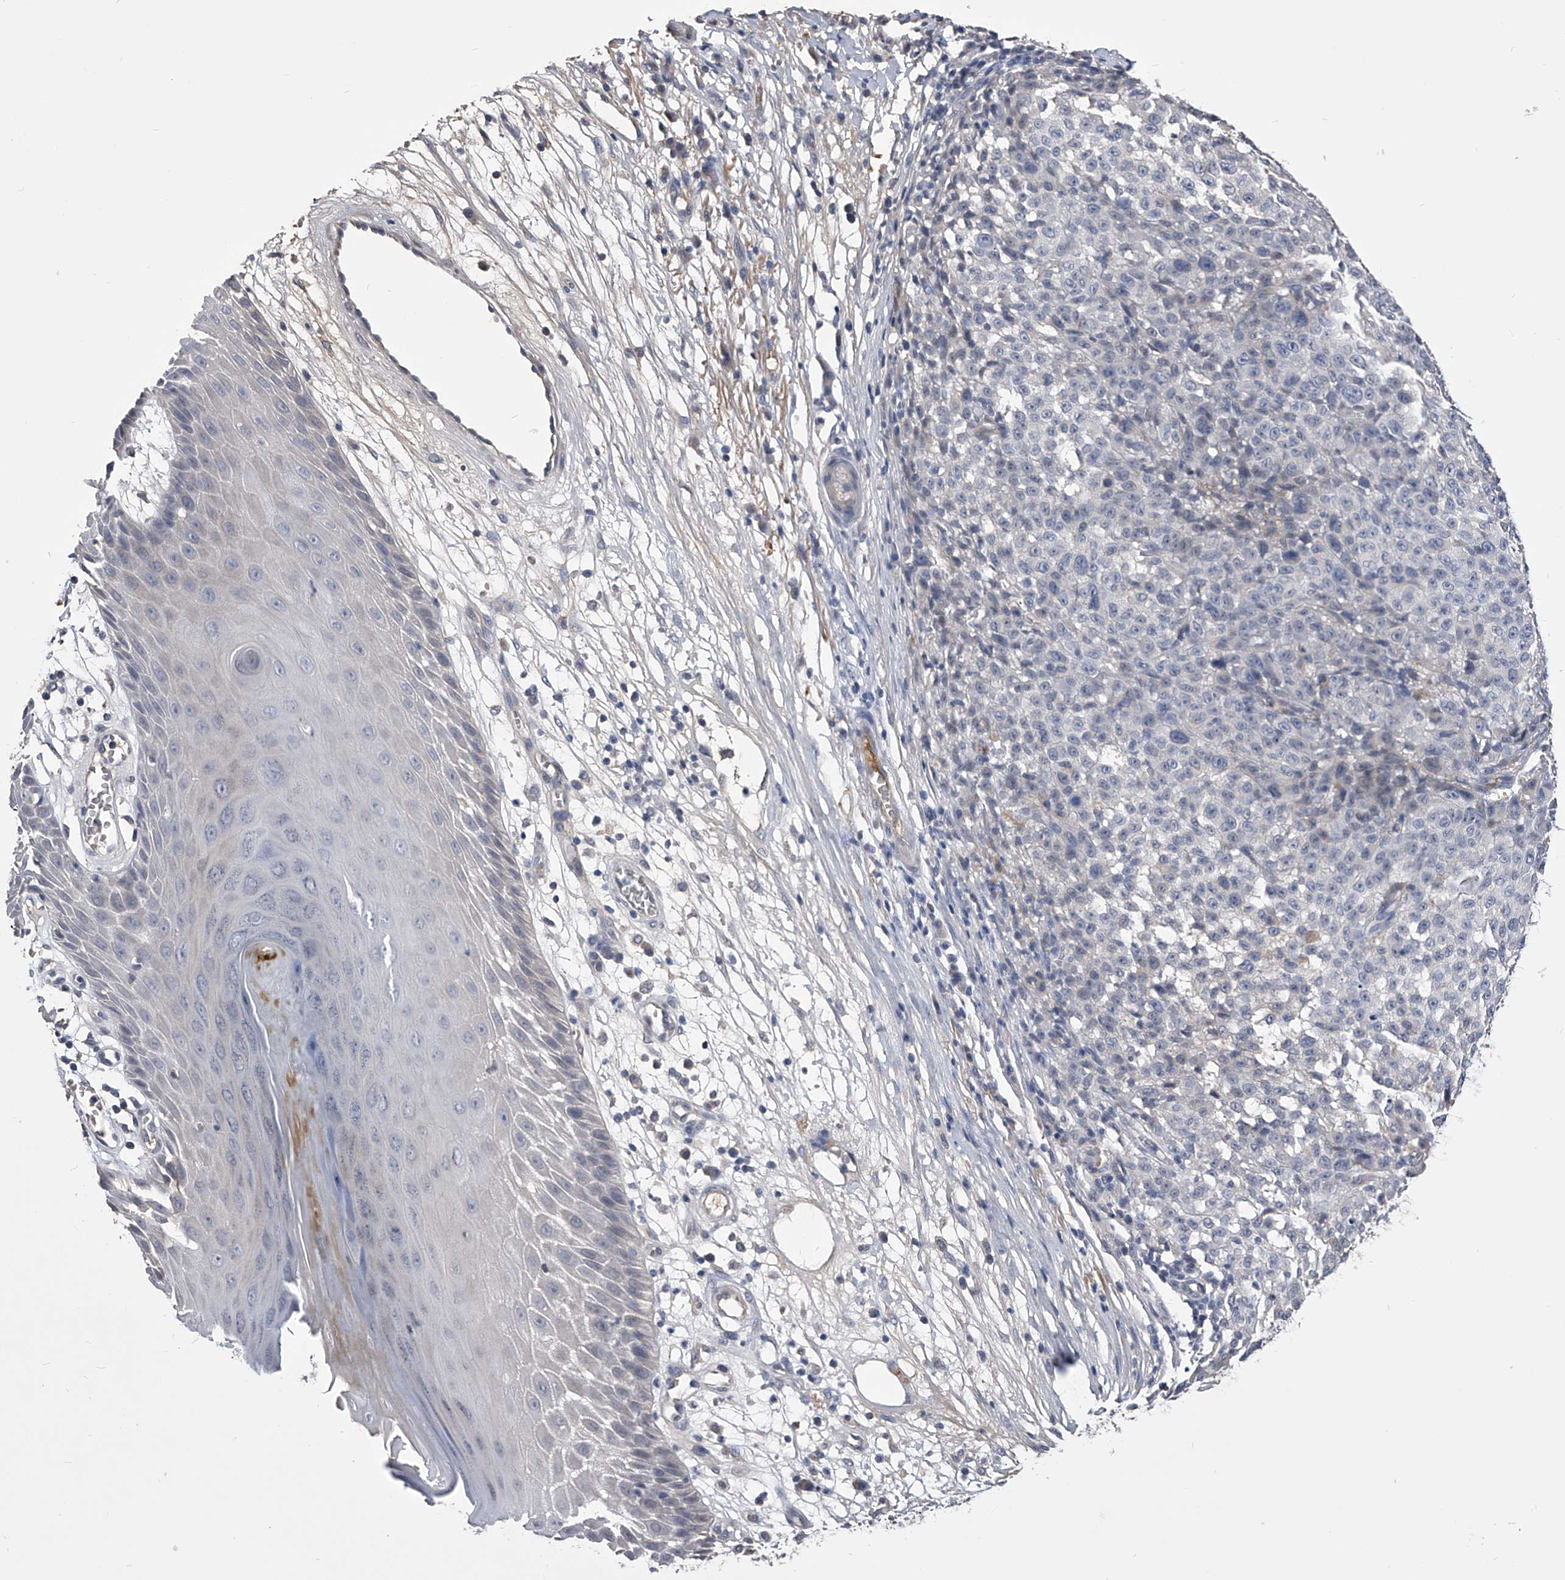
{"staining": {"intensity": "negative", "quantity": "none", "location": "none"}, "tissue": "melanoma", "cell_type": "Tumor cells", "image_type": "cancer", "snomed": [{"axis": "morphology", "description": "Malignant melanoma, NOS"}, {"axis": "topography", "description": "Skin"}], "caption": "This micrograph is of malignant melanoma stained with immunohistochemistry to label a protein in brown with the nuclei are counter-stained blue. There is no expression in tumor cells.", "gene": "MDN1", "patient": {"sex": "female", "age": 82}}